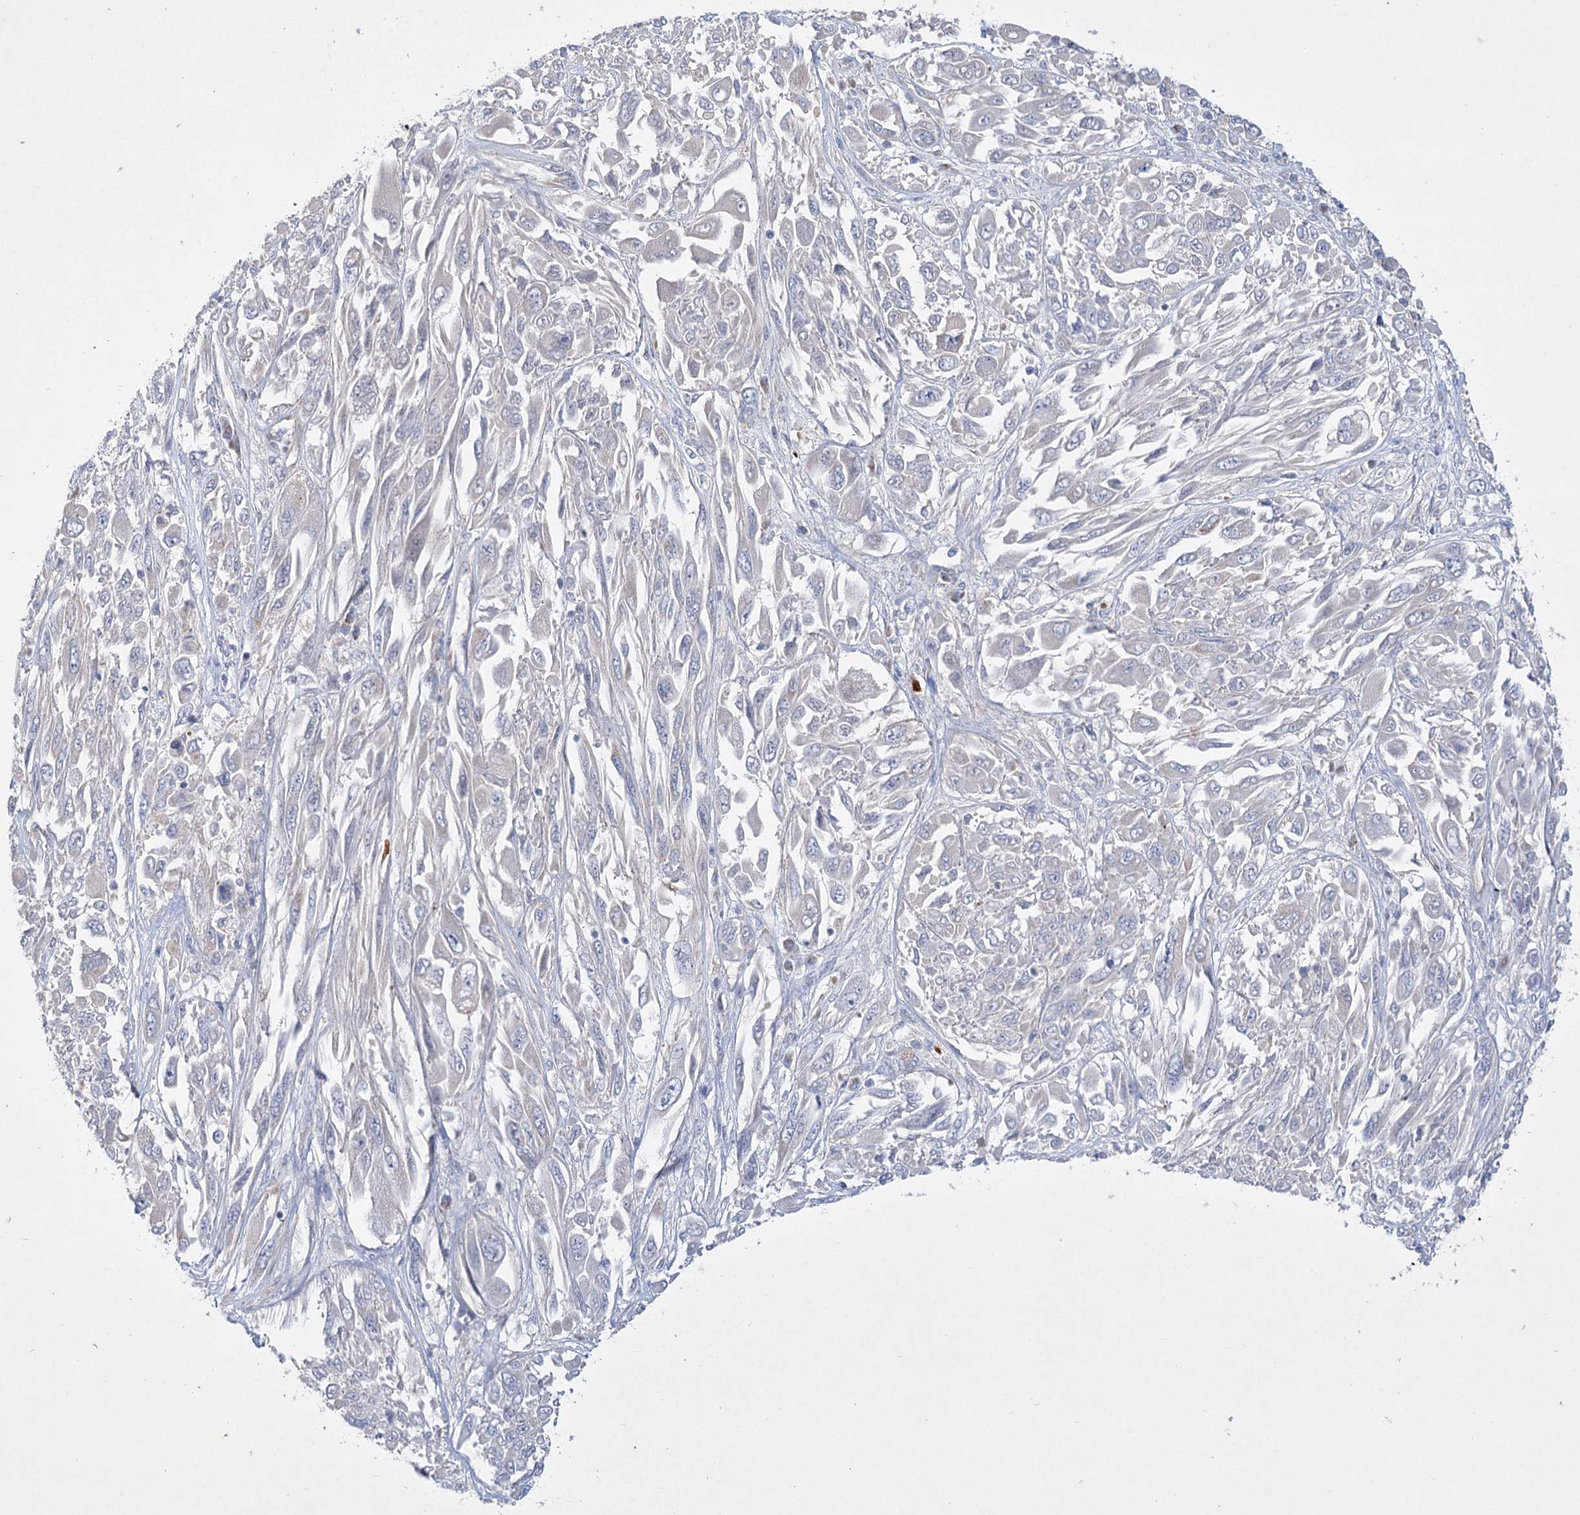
{"staining": {"intensity": "negative", "quantity": "none", "location": "none"}, "tissue": "melanoma", "cell_type": "Tumor cells", "image_type": "cancer", "snomed": [{"axis": "morphology", "description": "Malignant melanoma, NOS"}, {"axis": "topography", "description": "Skin"}], "caption": "An image of melanoma stained for a protein reveals no brown staining in tumor cells.", "gene": "DHTKD1", "patient": {"sex": "female", "age": 91}}